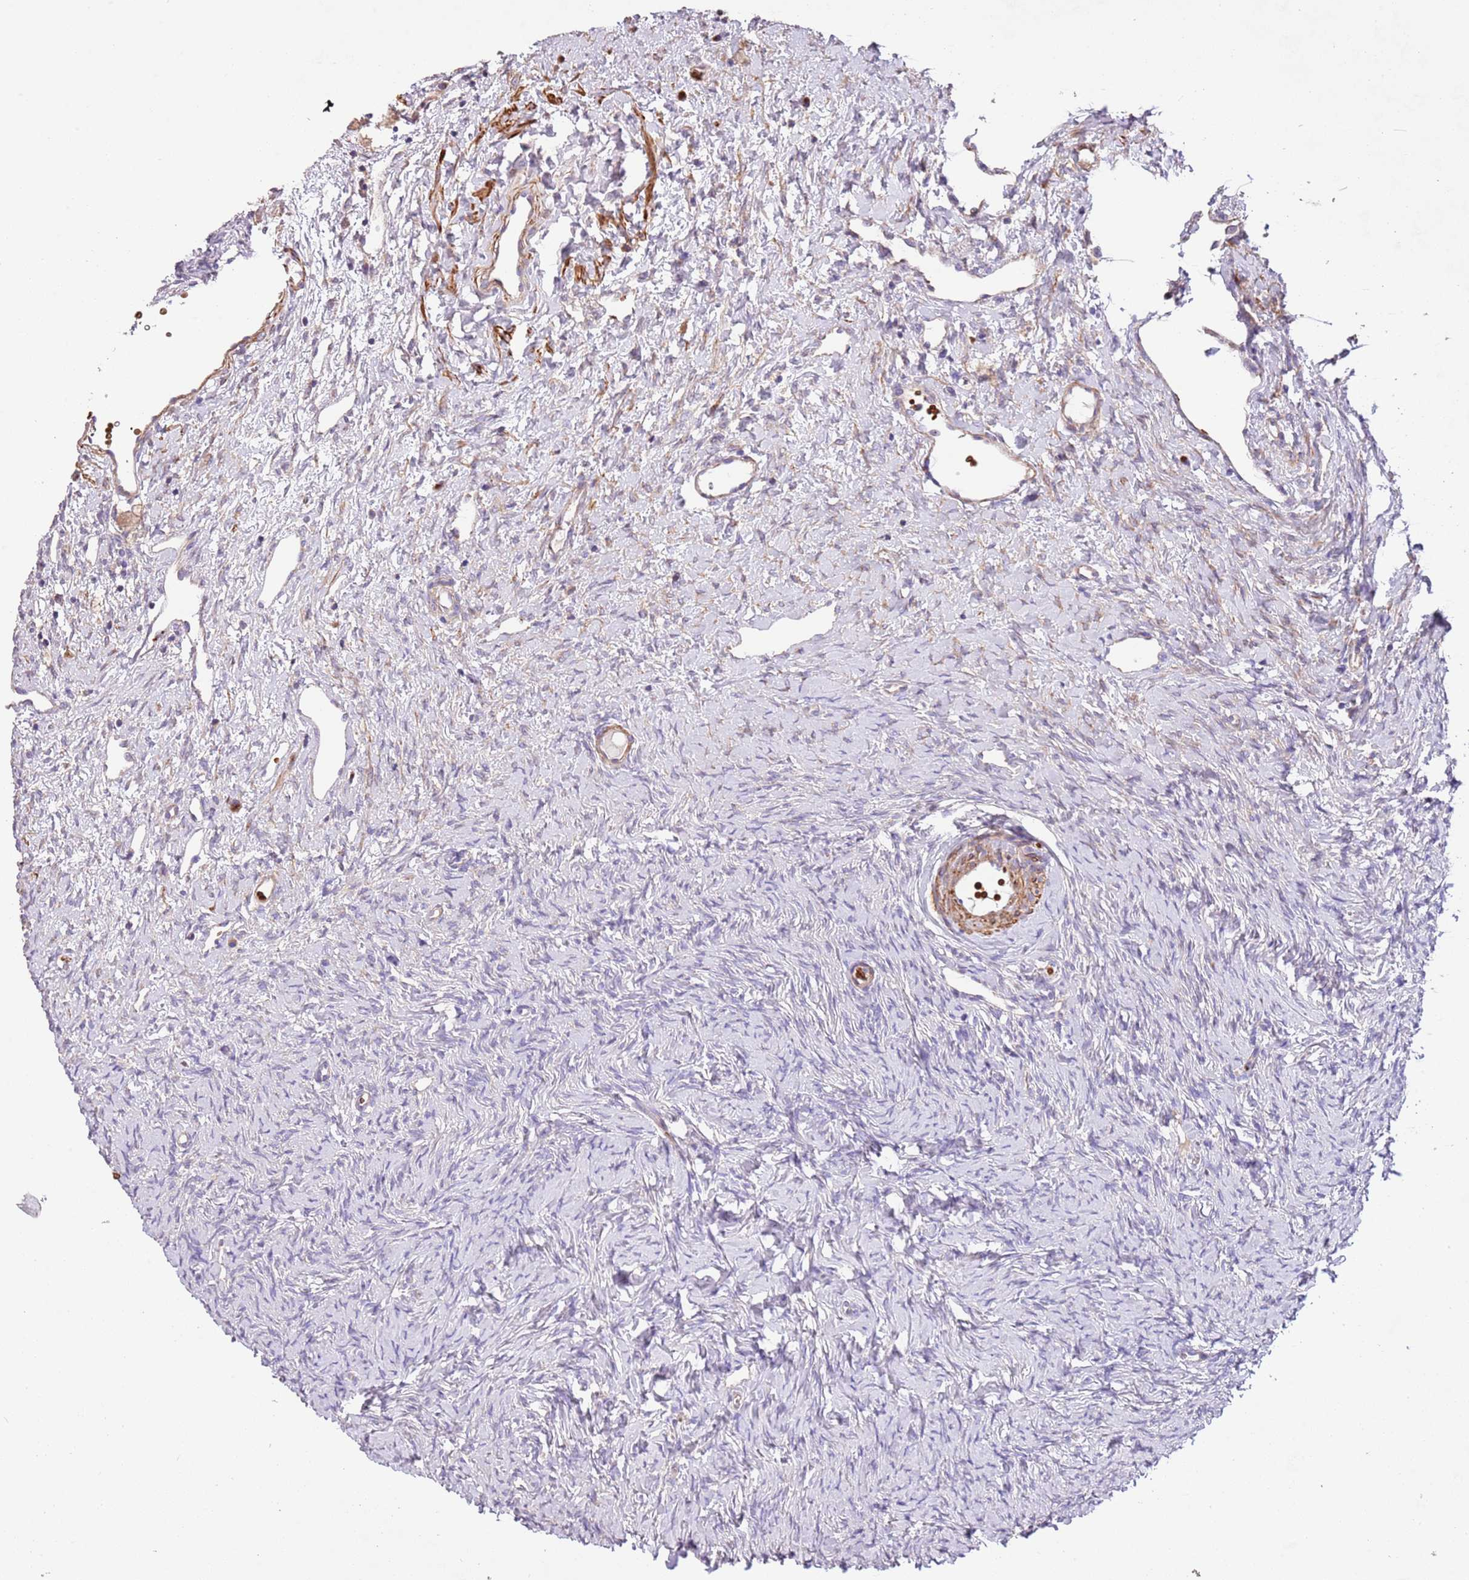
{"staining": {"intensity": "moderate", "quantity": ">75%", "location": "cytoplasmic/membranous"}, "tissue": "ovary", "cell_type": "Follicle cells", "image_type": "normal", "snomed": [{"axis": "morphology", "description": "Normal tissue, NOS"}, {"axis": "topography", "description": "Ovary"}], "caption": "DAB (3,3'-diaminobenzidine) immunohistochemical staining of normal ovary displays moderate cytoplasmic/membranous protein positivity in about >75% of follicle cells. The staining is performed using DAB brown chromogen to label protein expression. The nuclei are counter-stained blue using hematoxylin.", "gene": "PIGA", "patient": {"sex": "female", "age": 51}}